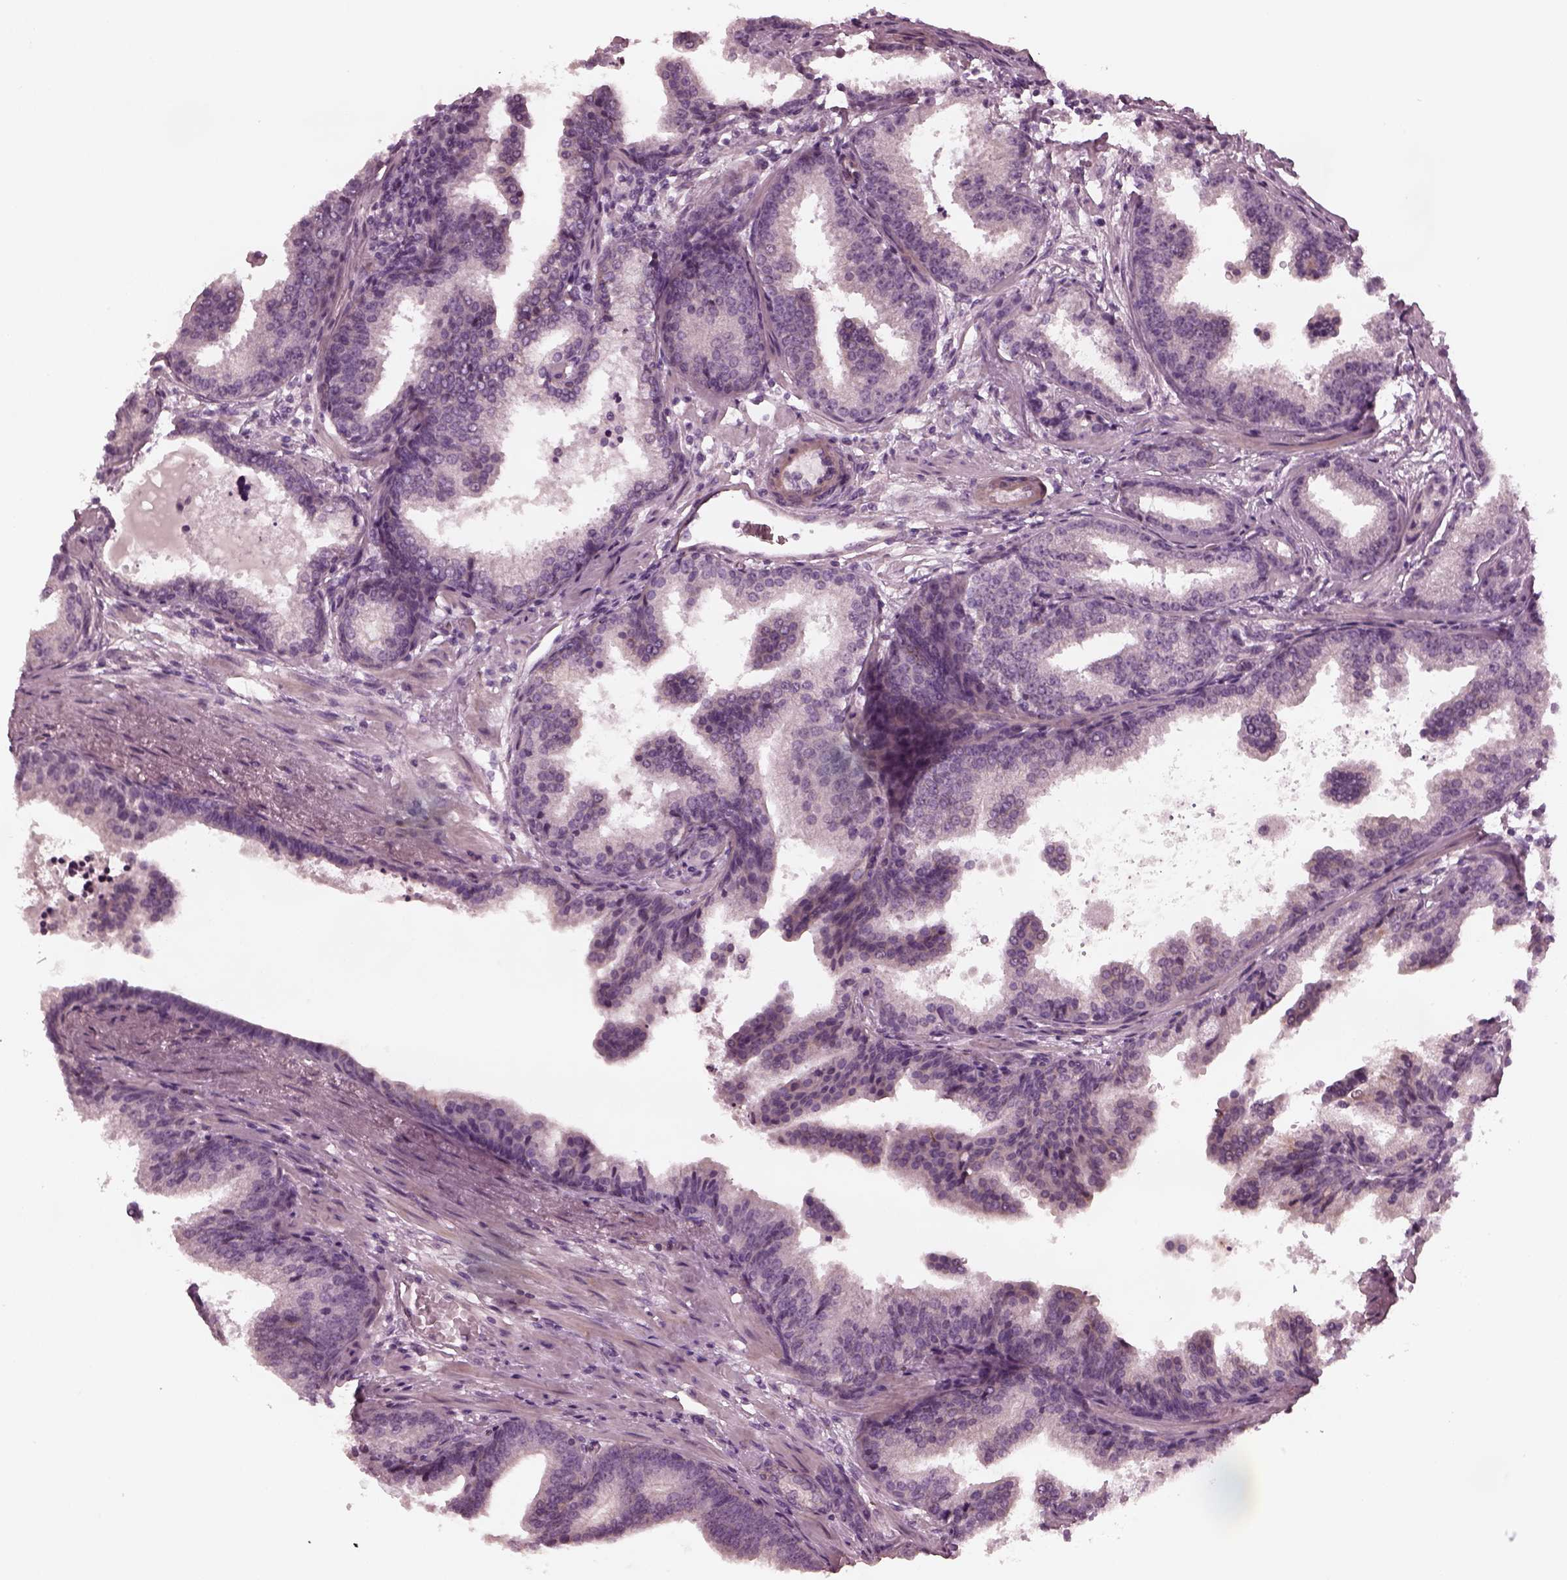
{"staining": {"intensity": "negative", "quantity": "none", "location": "none"}, "tissue": "prostate cancer", "cell_type": "Tumor cells", "image_type": "cancer", "snomed": [{"axis": "morphology", "description": "Adenocarcinoma, NOS"}, {"axis": "topography", "description": "Prostate"}], "caption": "Immunohistochemistry of prostate cancer exhibits no positivity in tumor cells.", "gene": "KIF6", "patient": {"sex": "male", "age": 64}}